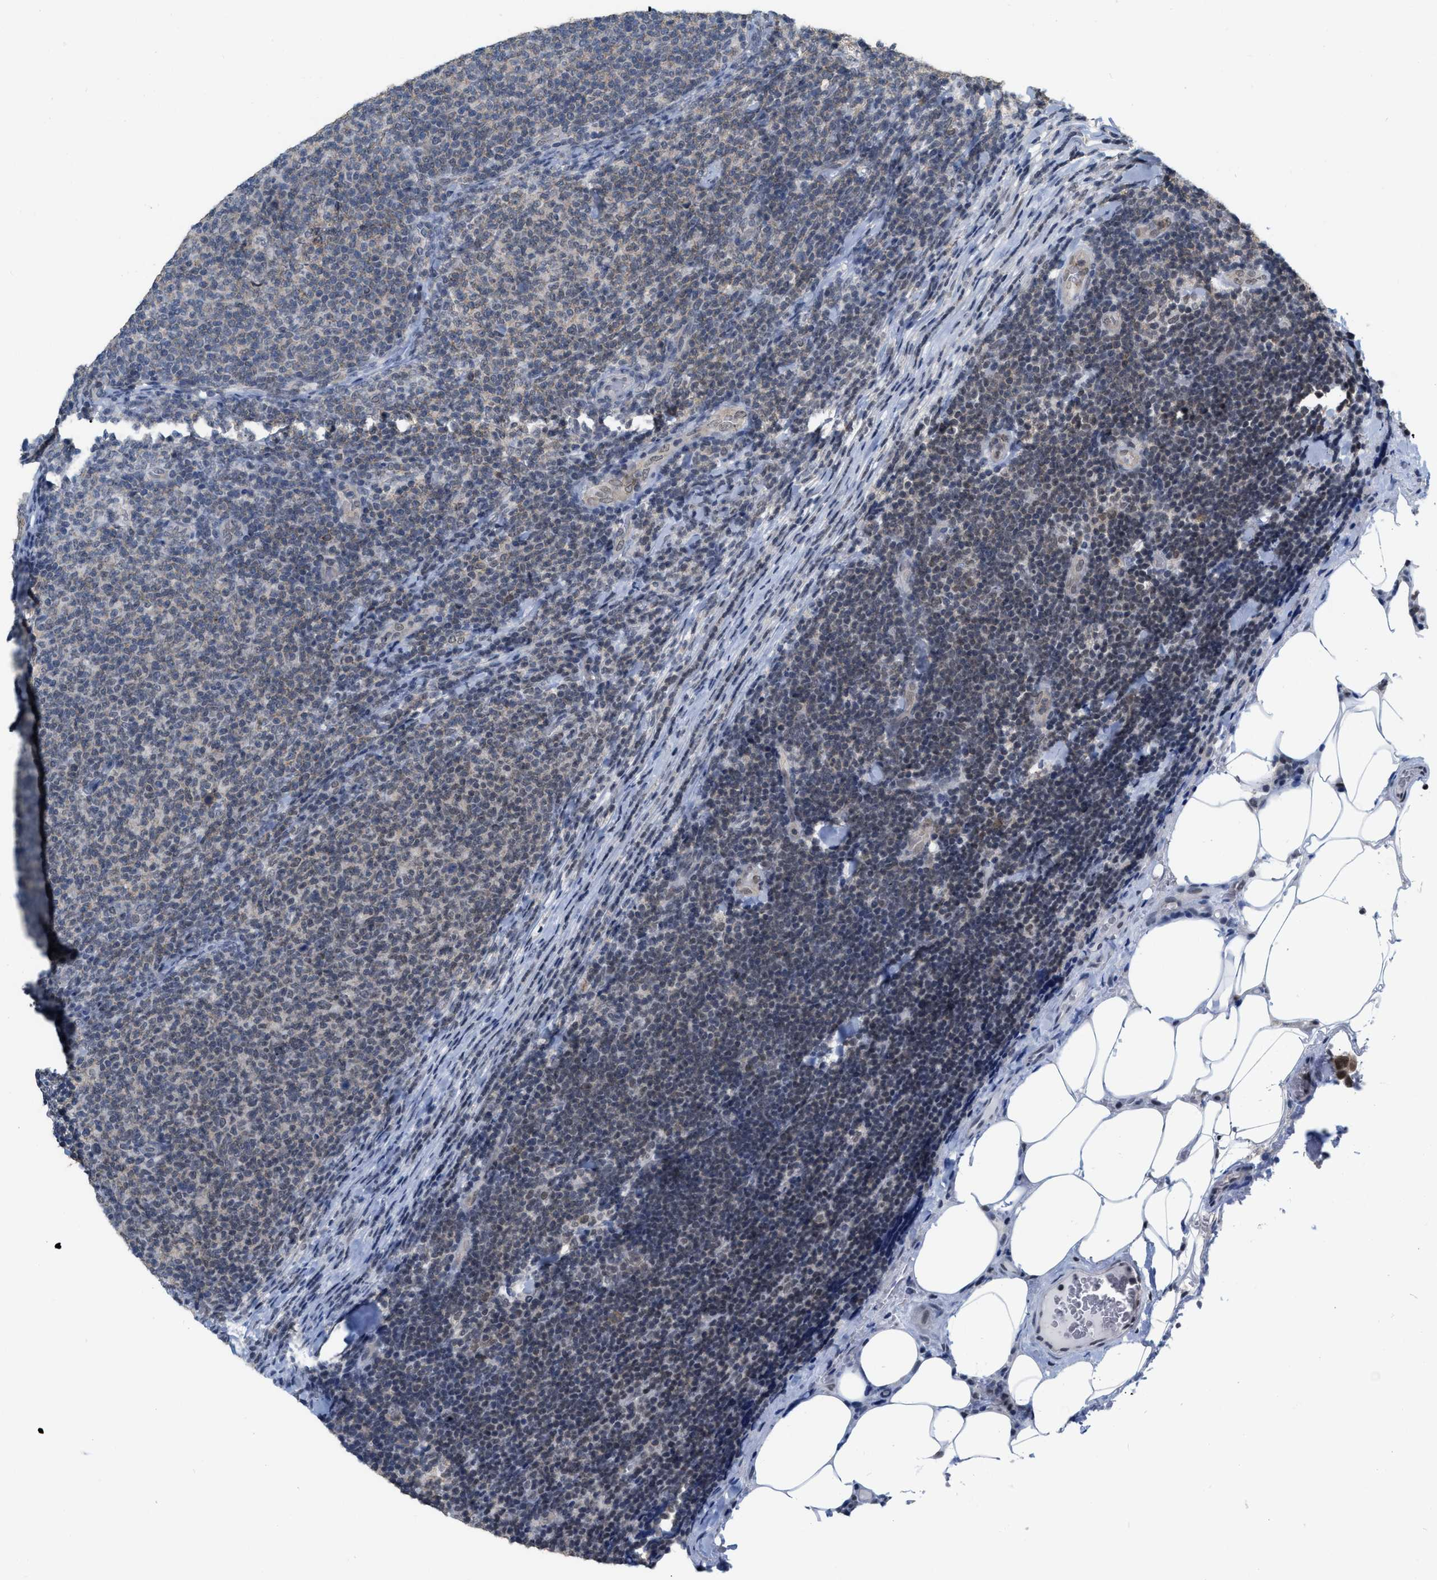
{"staining": {"intensity": "weak", "quantity": ">75%", "location": "cytoplasmic/membranous"}, "tissue": "lymphoma", "cell_type": "Tumor cells", "image_type": "cancer", "snomed": [{"axis": "morphology", "description": "Malignant lymphoma, non-Hodgkin's type, Low grade"}, {"axis": "topography", "description": "Lymph node"}], "caption": "Protein expression analysis of malignant lymphoma, non-Hodgkin's type (low-grade) displays weak cytoplasmic/membranous staining in about >75% of tumor cells.", "gene": "BAIAP2L1", "patient": {"sex": "male", "age": 66}}